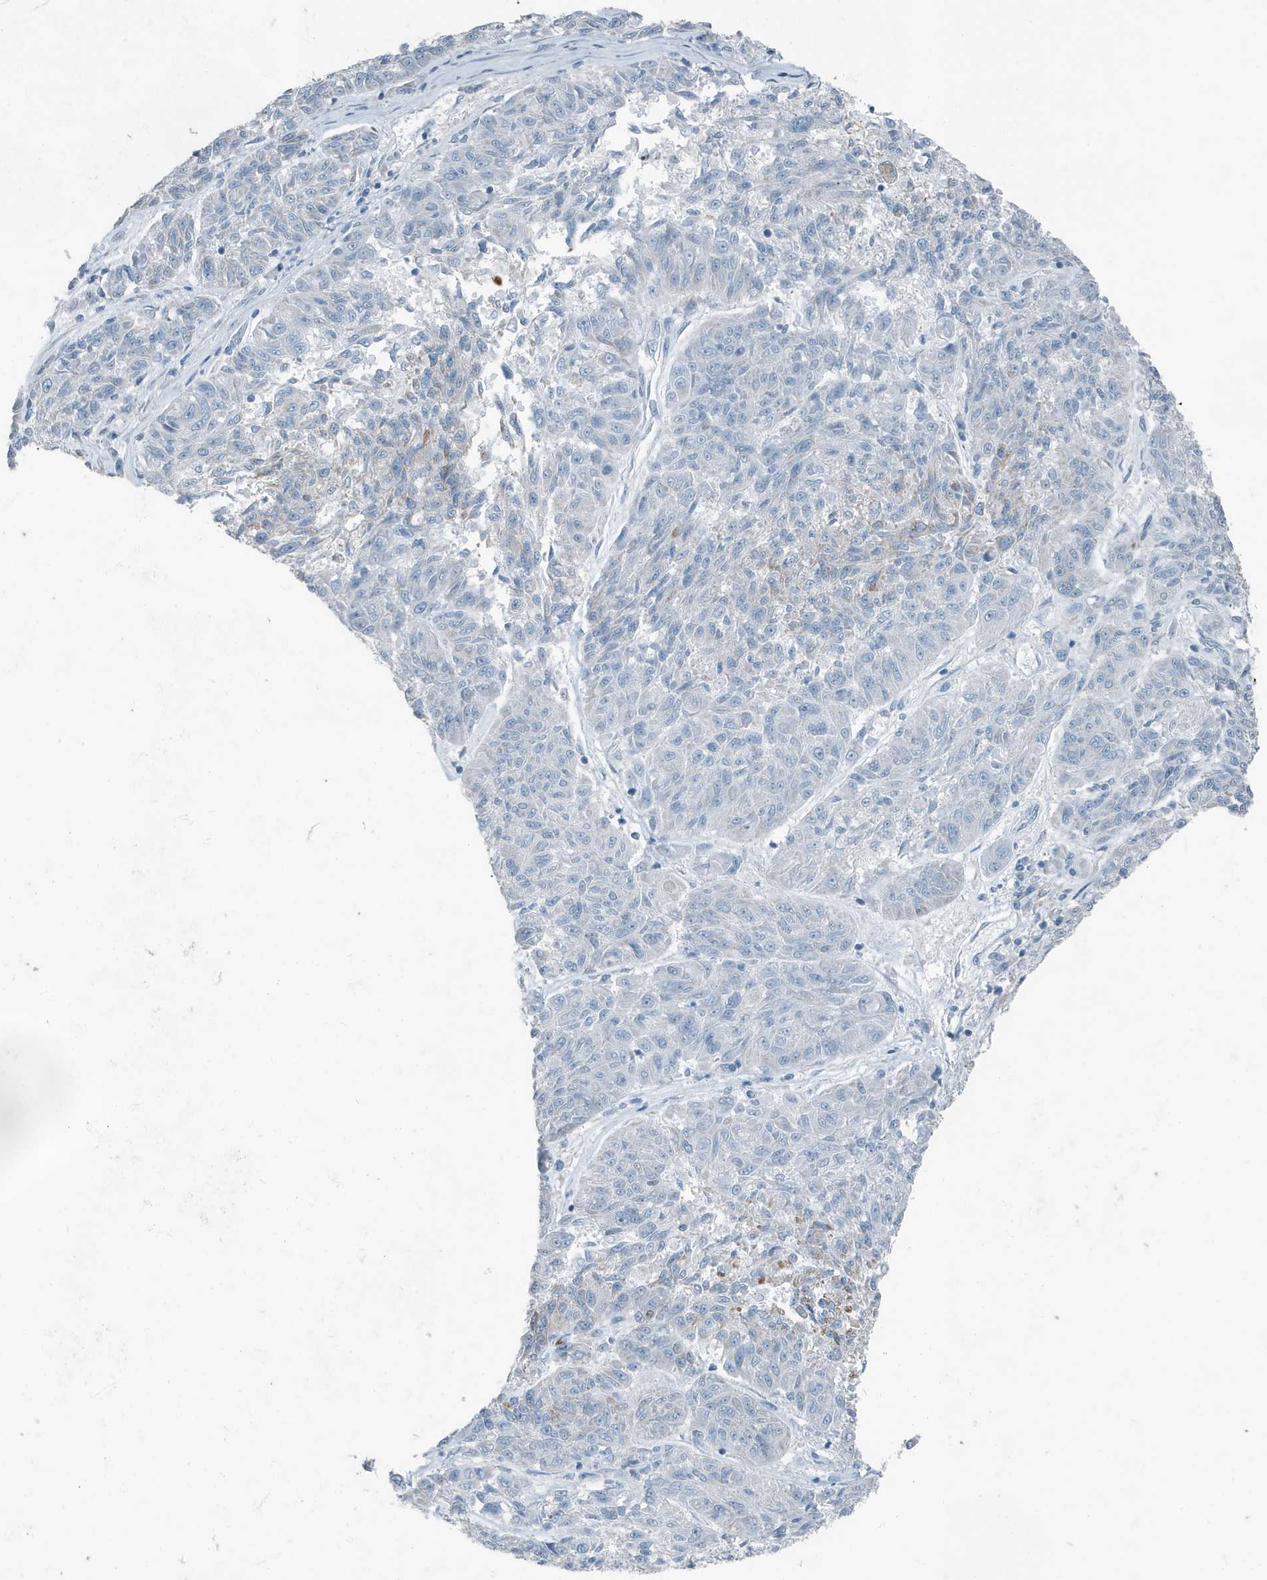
{"staining": {"intensity": "negative", "quantity": "none", "location": "none"}, "tissue": "melanoma", "cell_type": "Tumor cells", "image_type": "cancer", "snomed": [{"axis": "morphology", "description": "Malignant melanoma, NOS"}, {"axis": "topography", "description": "Skin"}], "caption": "Protein analysis of melanoma shows no significant positivity in tumor cells.", "gene": "FAM162A", "patient": {"sex": "male", "age": 53}}